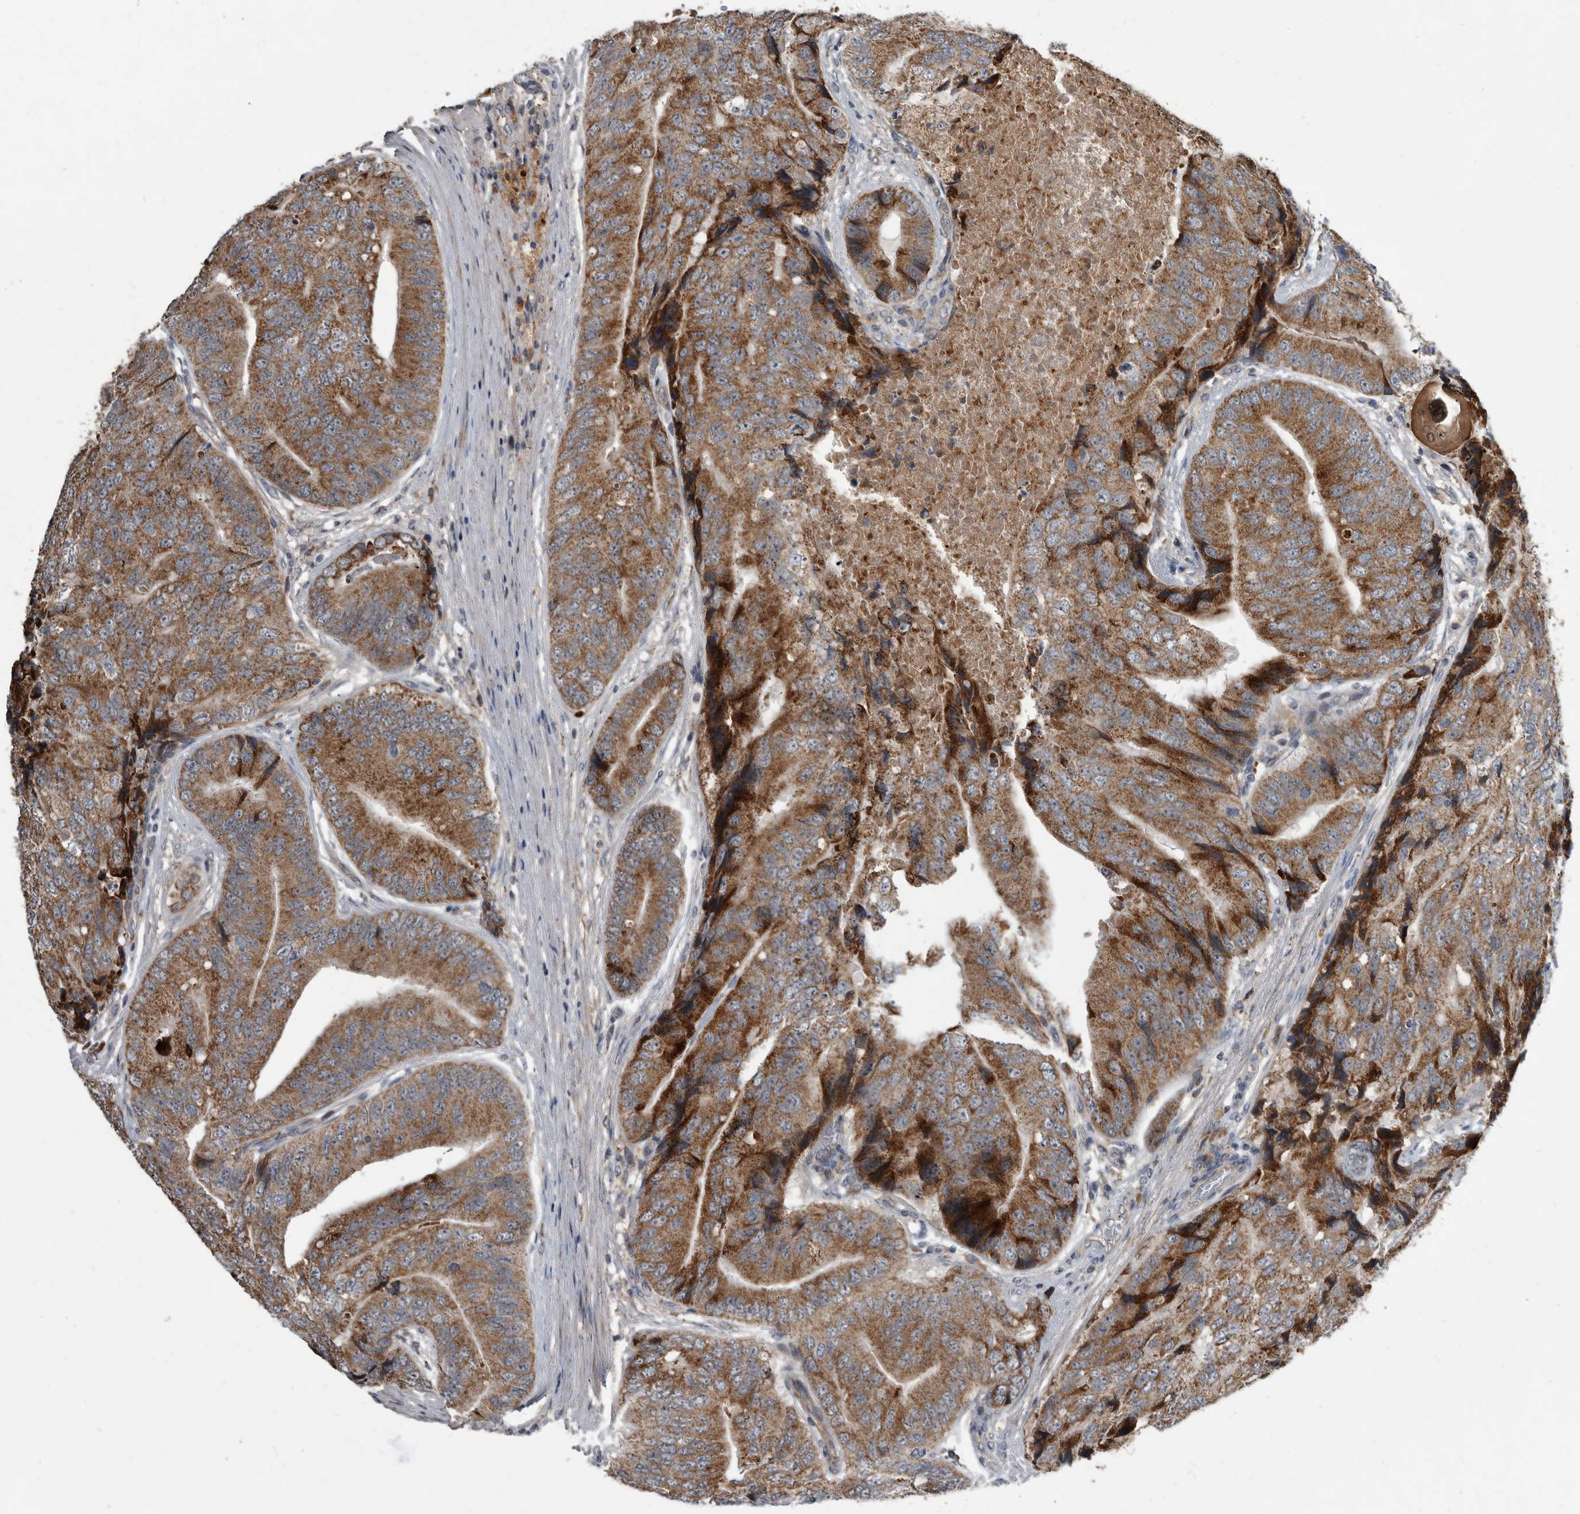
{"staining": {"intensity": "moderate", "quantity": ">75%", "location": "cytoplasmic/membranous"}, "tissue": "prostate cancer", "cell_type": "Tumor cells", "image_type": "cancer", "snomed": [{"axis": "morphology", "description": "Adenocarcinoma, High grade"}, {"axis": "topography", "description": "Prostate"}], "caption": "Immunohistochemistry photomicrograph of neoplastic tissue: prostate cancer stained using immunohistochemistry displays medium levels of moderate protein expression localized specifically in the cytoplasmic/membranous of tumor cells, appearing as a cytoplasmic/membranous brown color.", "gene": "PI15", "patient": {"sex": "male", "age": 70}}